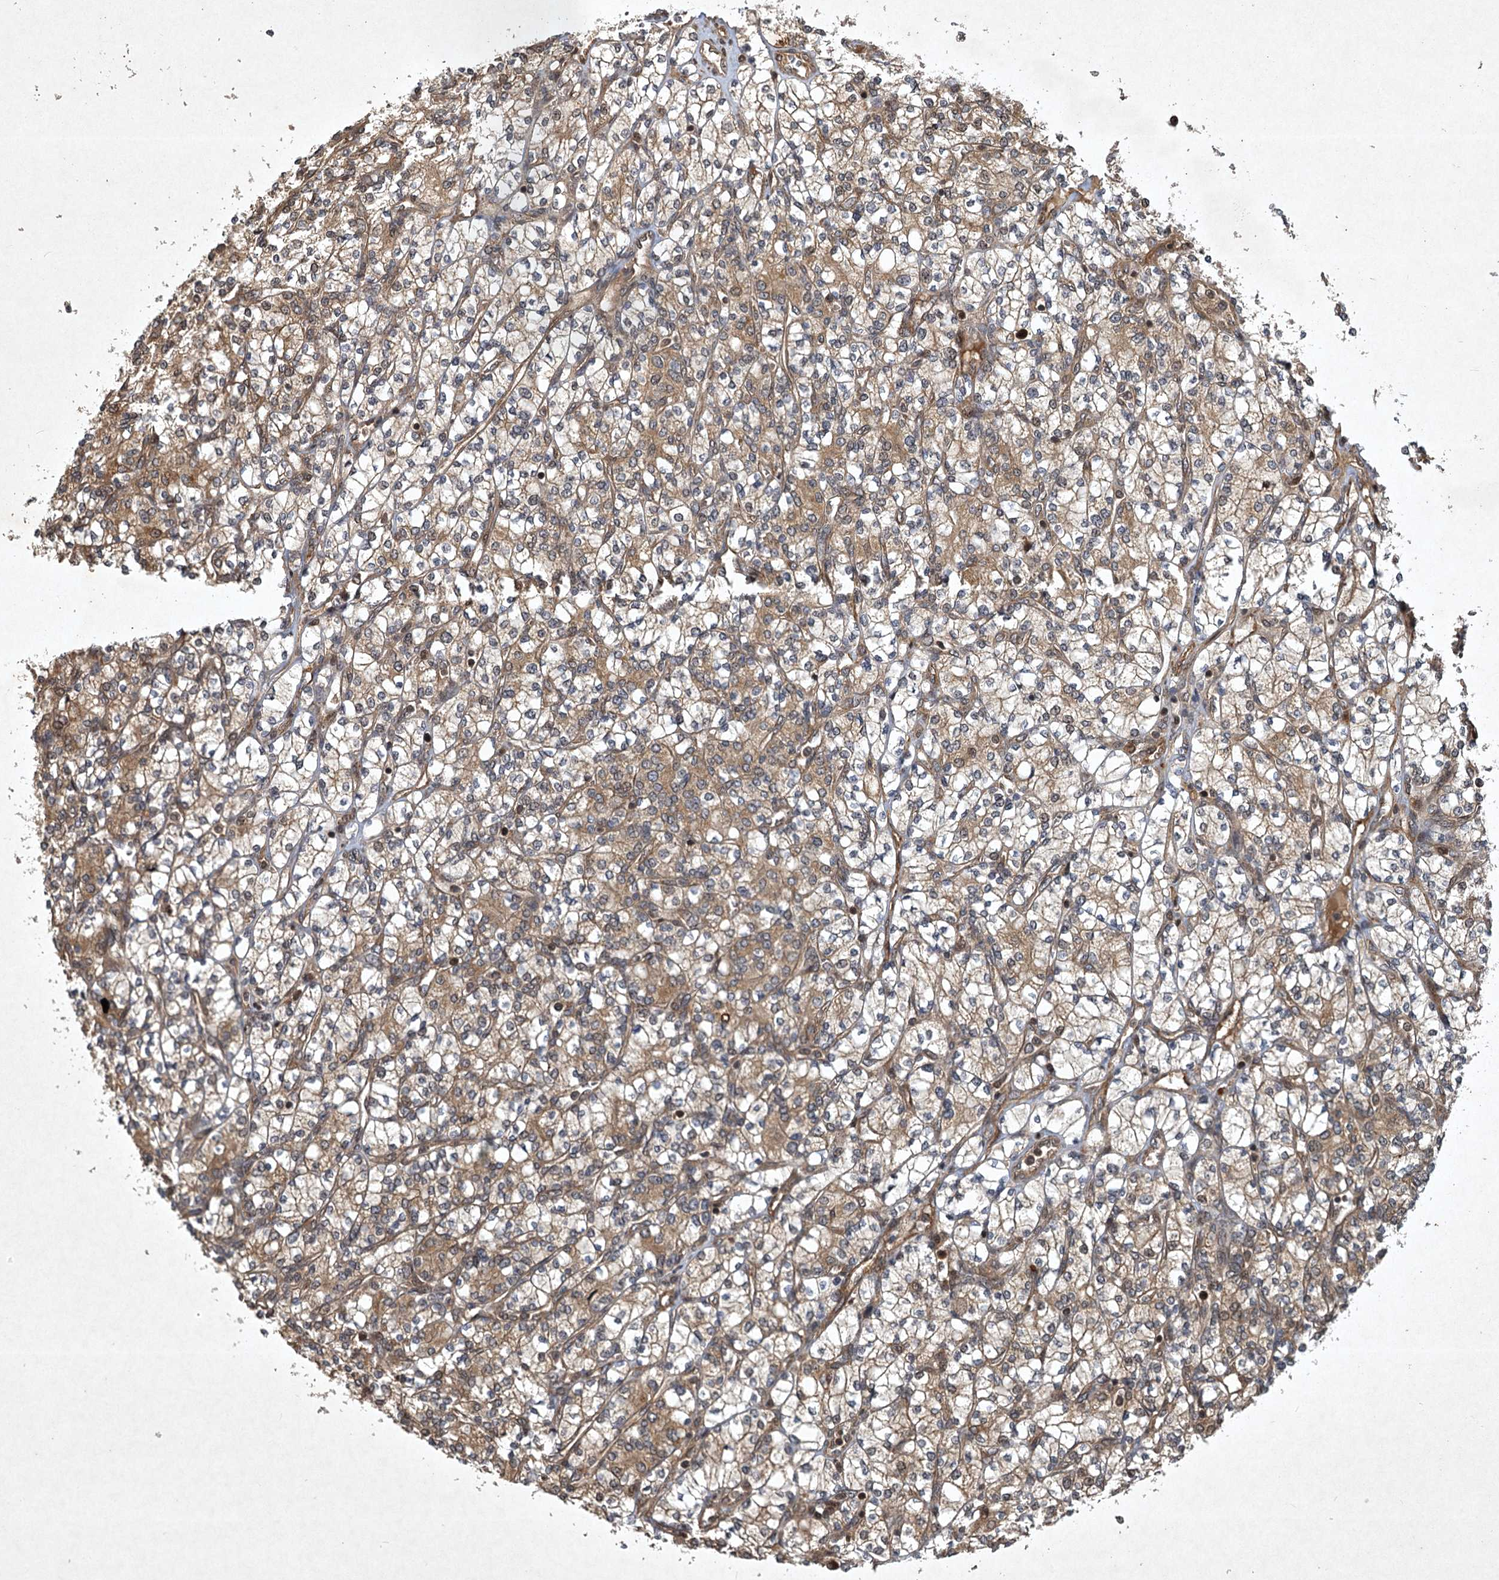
{"staining": {"intensity": "moderate", "quantity": ">75%", "location": "cytoplasmic/membranous"}, "tissue": "renal cancer", "cell_type": "Tumor cells", "image_type": "cancer", "snomed": [{"axis": "morphology", "description": "Adenocarcinoma, NOS"}, {"axis": "topography", "description": "Kidney"}], "caption": "IHC histopathology image of neoplastic tissue: human renal adenocarcinoma stained using immunohistochemistry demonstrates medium levels of moderate protein expression localized specifically in the cytoplasmic/membranous of tumor cells, appearing as a cytoplasmic/membranous brown color.", "gene": "INSIG2", "patient": {"sex": "male", "age": 77}}